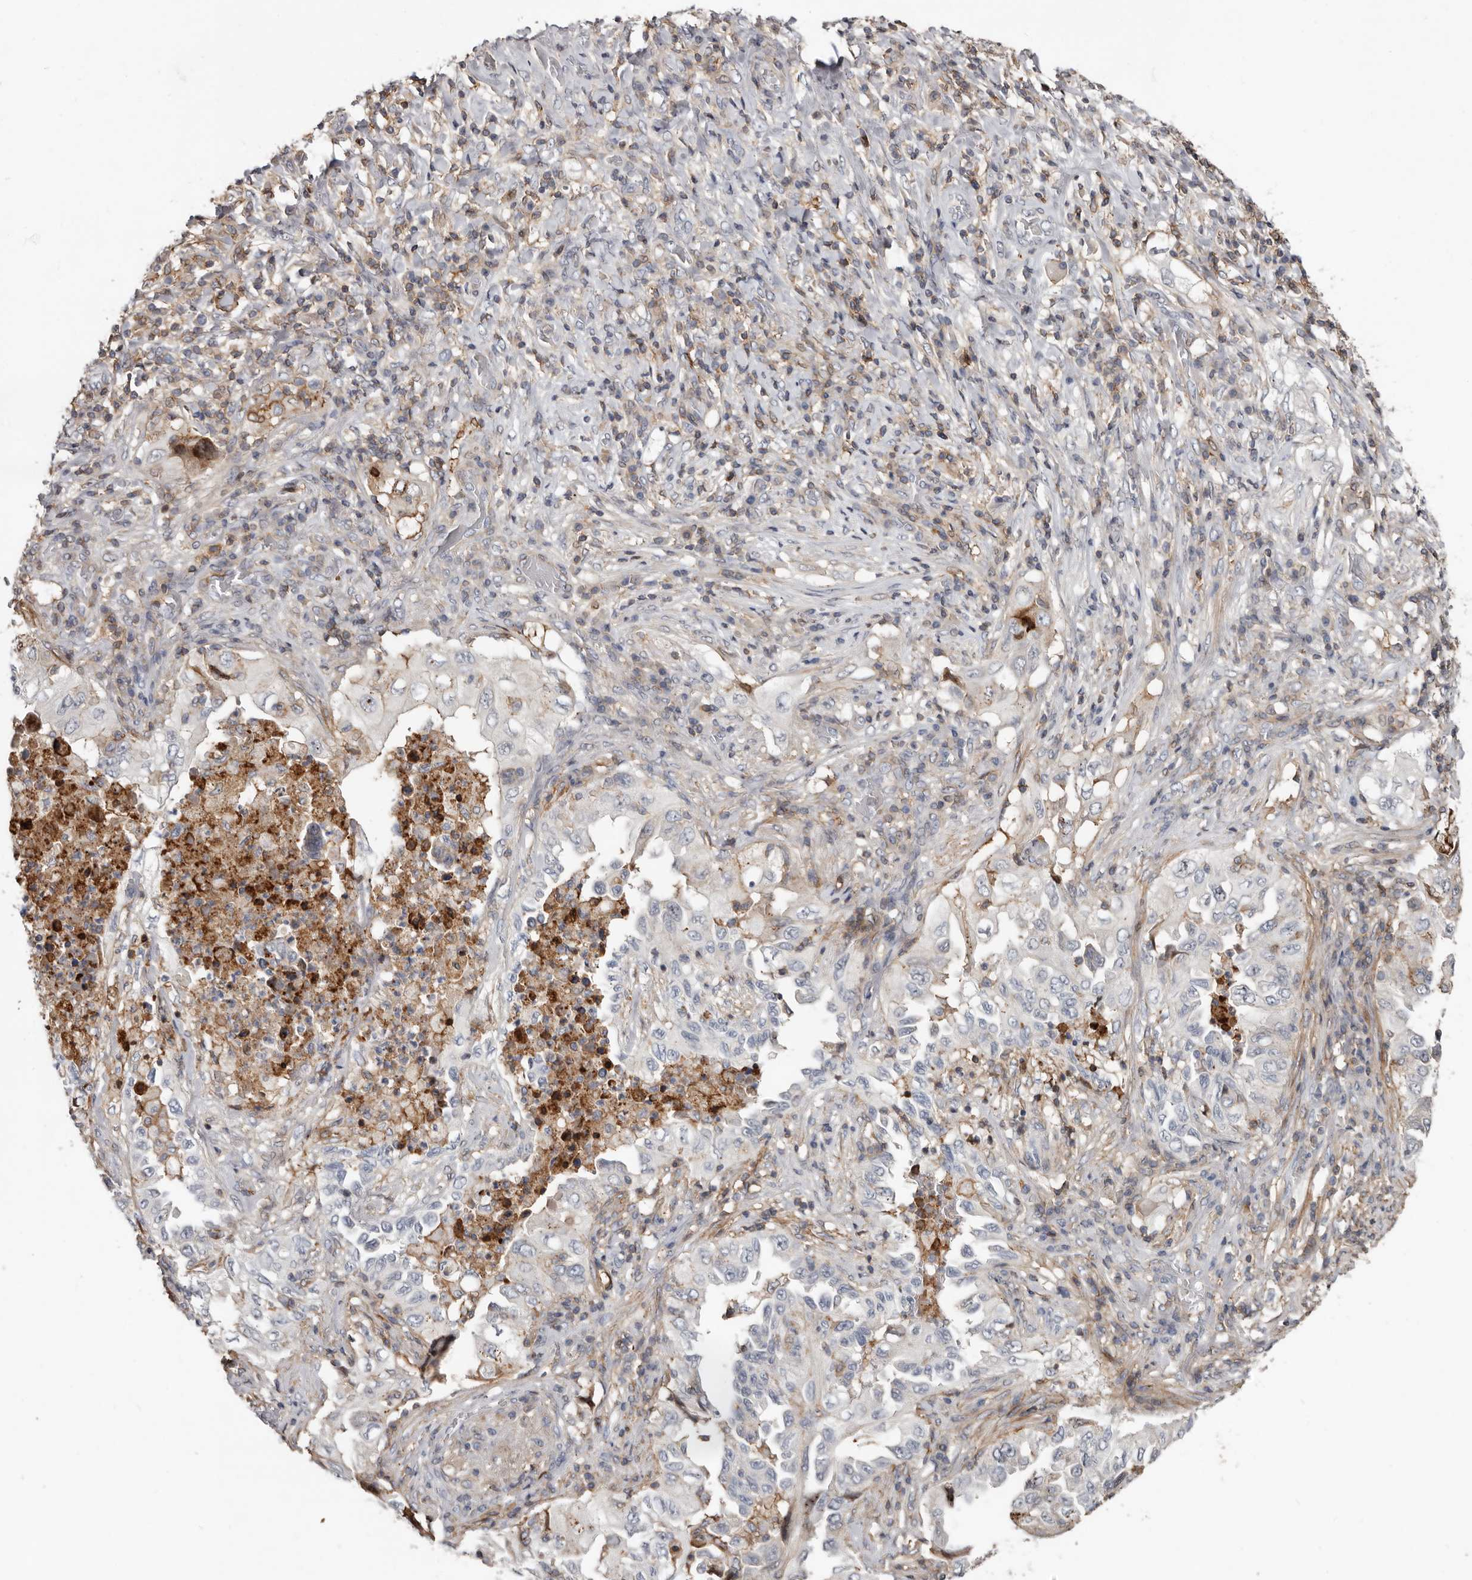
{"staining": {"intensity": "negative", "quantity": "none", "location": "none"}, "tissue": "lung cancer", "cell_type": "Tumor cells", "image_type": "cancer", "snomed": [{"axis": "morphology", "description": "Adenocarcinoma, NOS"}, {"axis": "topography", "description": "Lung"}], "caption": "Histopathology image shows no significant protein staining in tumor cells of lung adenocarcinoma.", "gene": "KIF26B", "patient": {"sex": "female", "age": 51}}